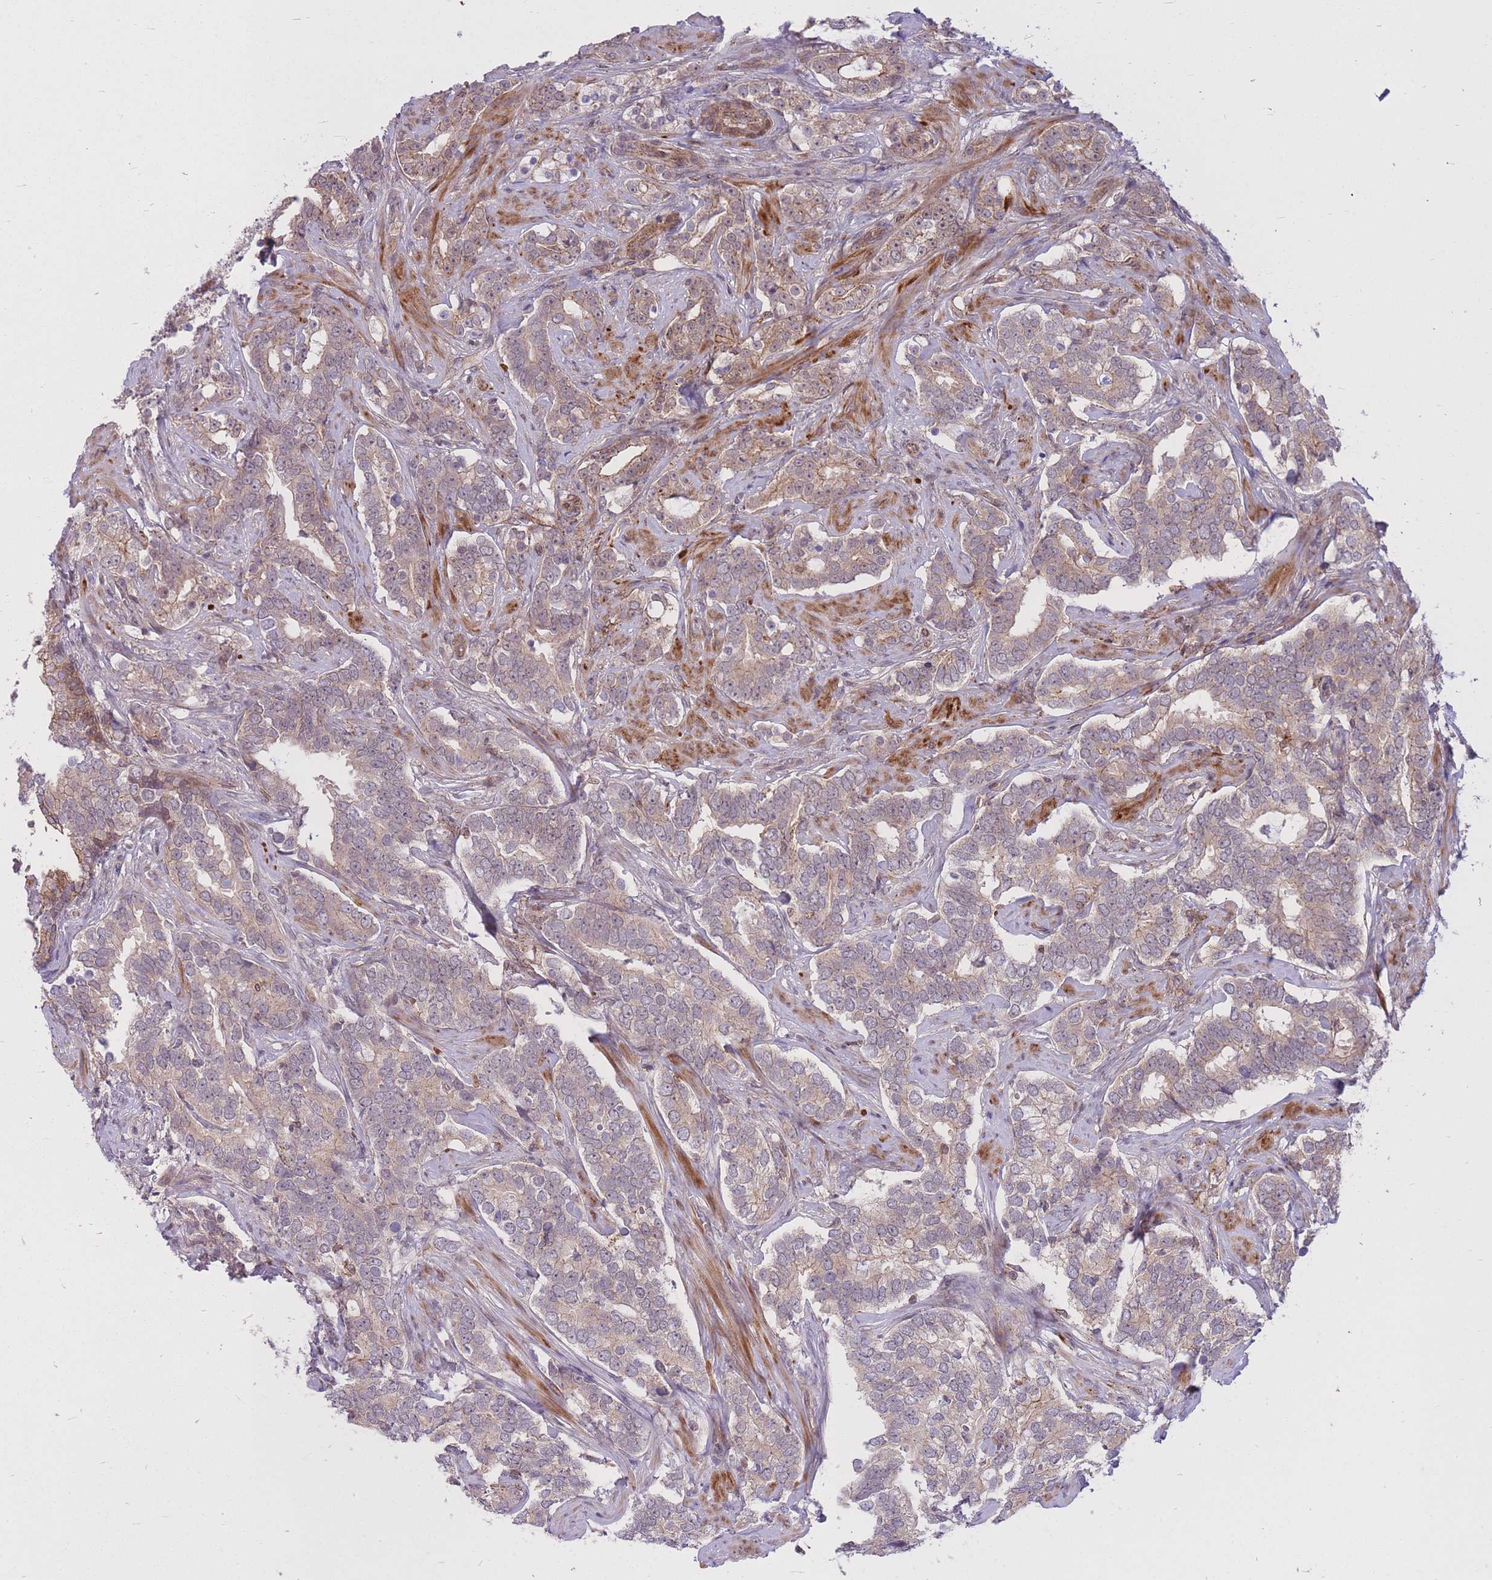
{"staining": {"intensity": "weak", "quantity": "25%-75%", "location": "cytoplasmic/membranous"}, "tissue": "prostate cancer", "cell_type": "Tumor cells", "image_type": "cancer", "snomed": [{"axis": "morphology", "description": "Adenocarcinoma, High grade"}, {"axis": "topography", "description": "Prostate"}], "caption": "Immunohistochemical staining of human high-grade adenocarcinoma (prostate) reveals weak cytoplasmic/membranous protein positivity in about 25%-75% of tumor cells.", "gene": "TCF20", "patient": {"sex": "male", "age": 64}}